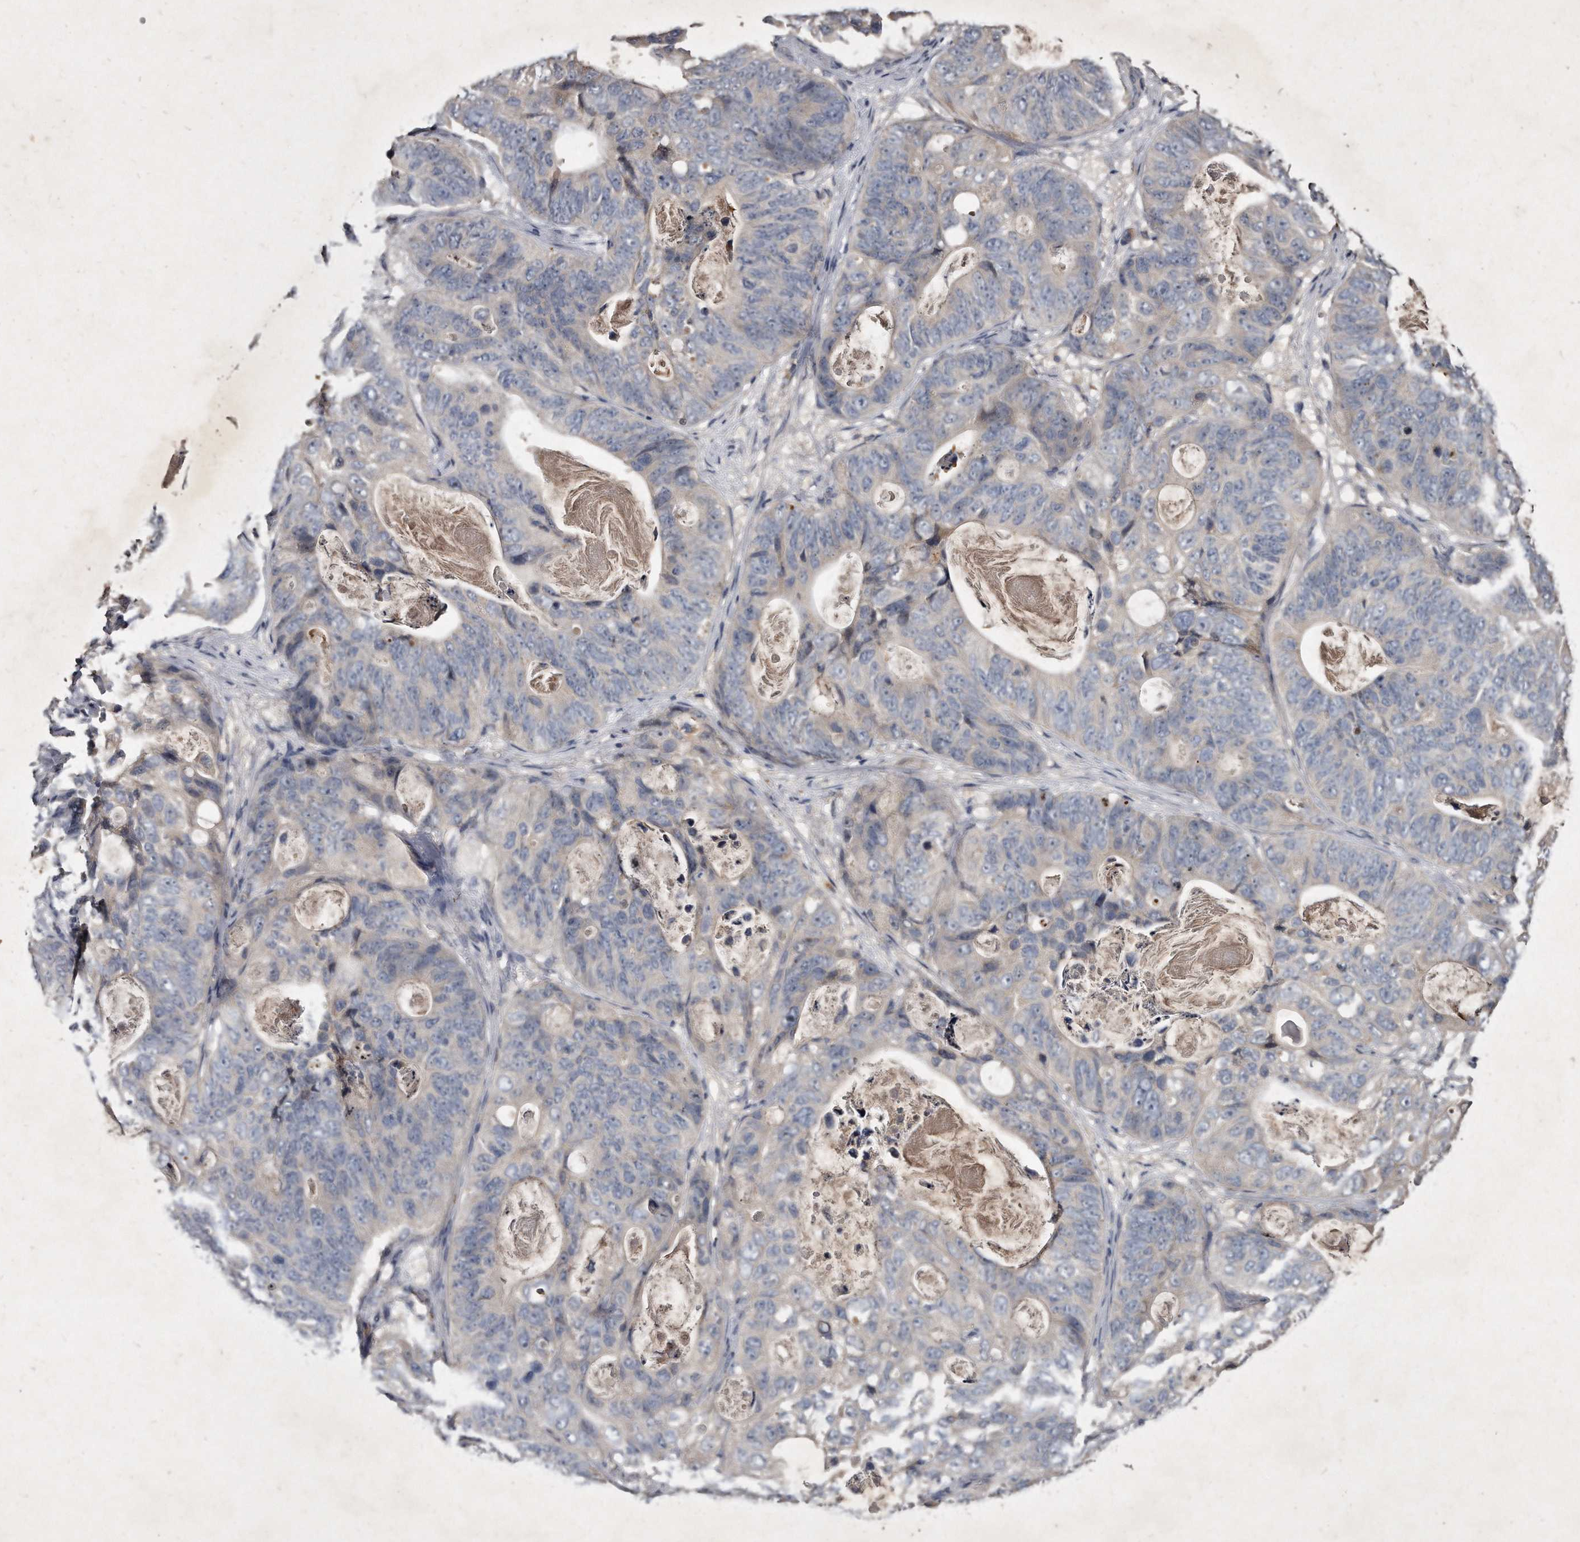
{"staining": {"intensity": "negative", "quantity": "none", "location": "none"}, "tissue": "stomach cancer", "cell_type": "Tumor cells", "image_type": "cancer", "snomed": [{"axis": "morphology", "description": "Normal tissue, NOS"}, {"axis": "morphology", "description": "Adenocarcinoma, NOS"}, {"axis": "topography", "description": "Stomach"}], "caption": "High power microscopy histopathology image of an immunohistochemistry micrograph of stomach adenocarcinoma, revealing no significant positivity in tumor cells.", "gene": "KLHDC3", "patient": {"sex": "female", "age": 89}}